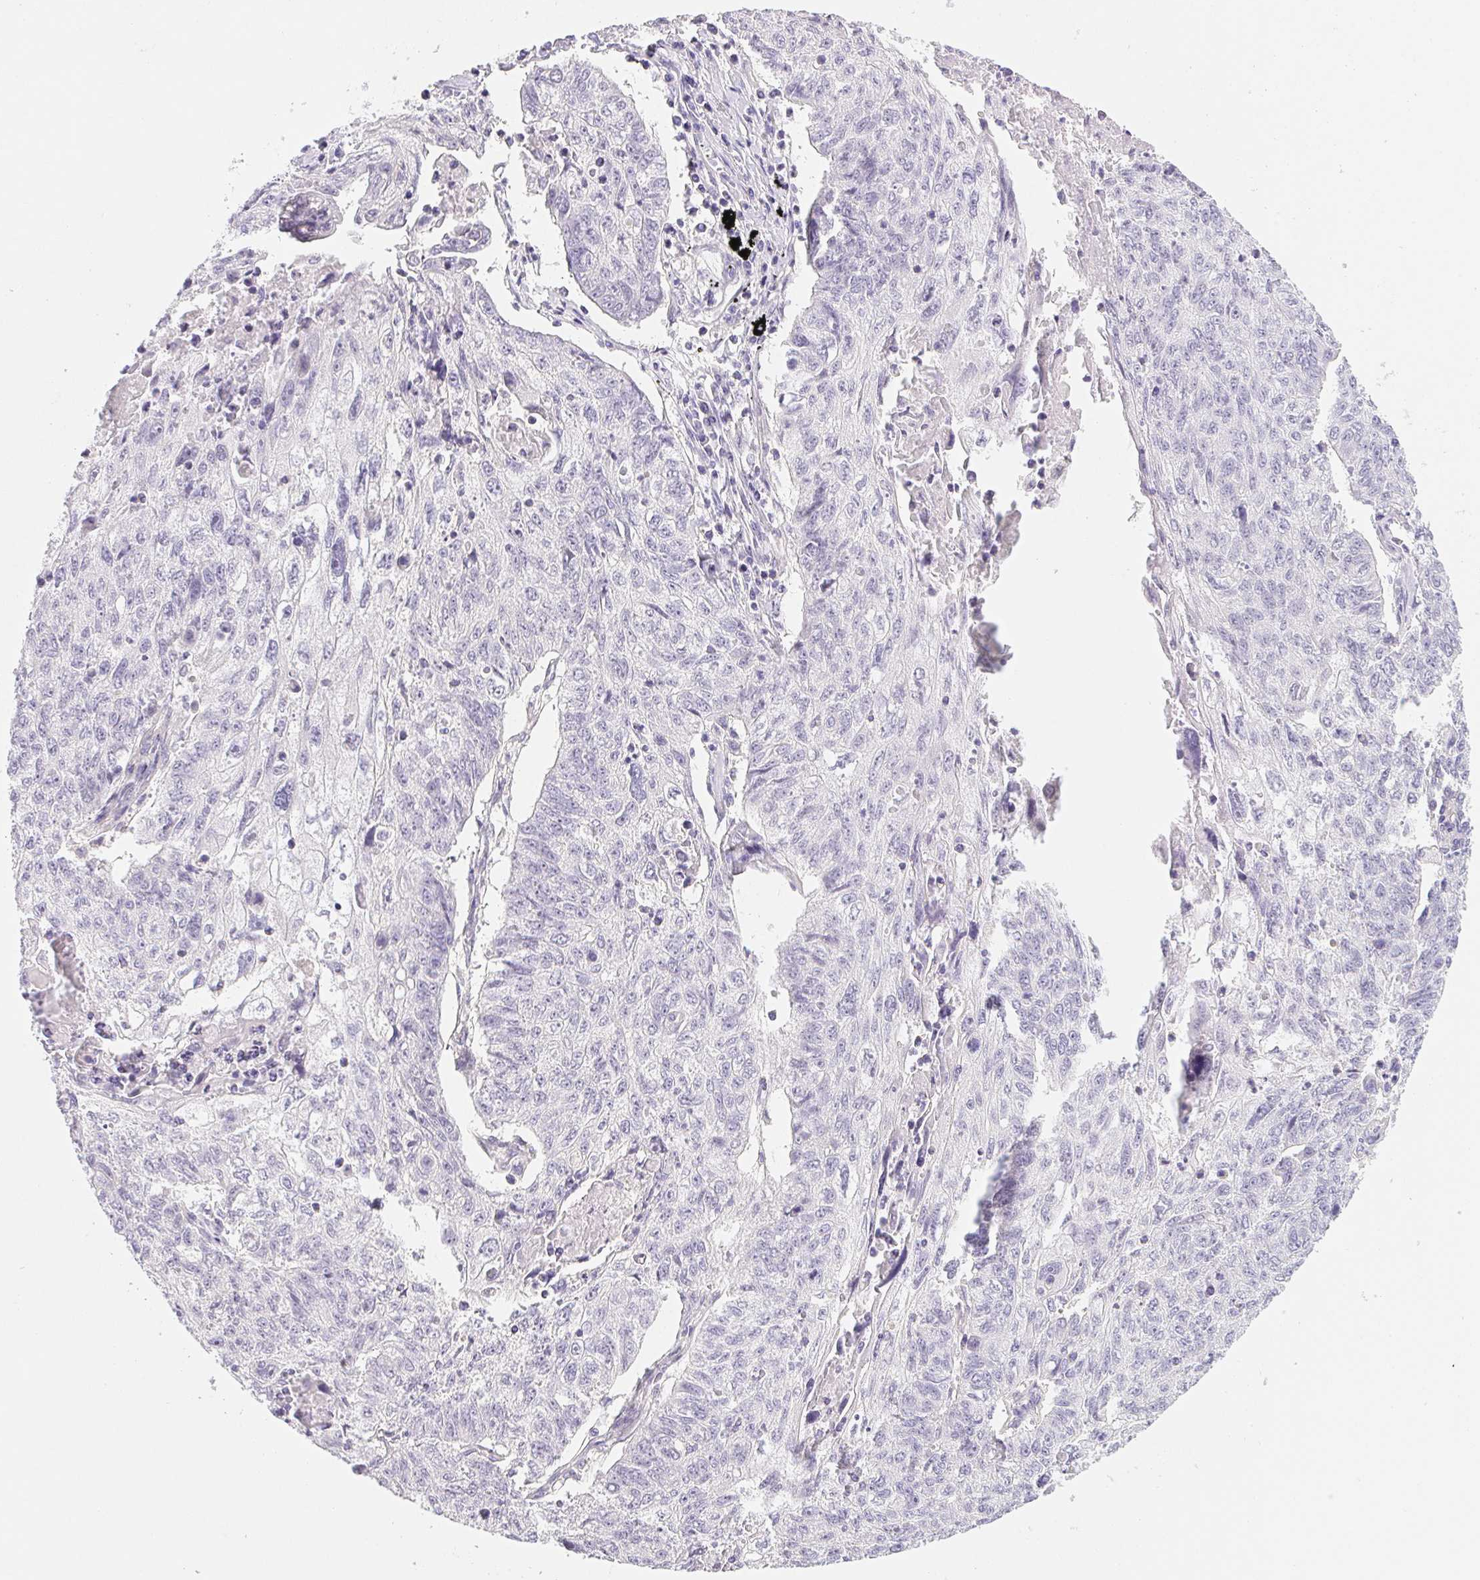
{"staining": {"intensity": "negative", "quantity": "none", "location": "none"}, "tissue": "lung cancer", "cell_type": "Tumor cells", "image_type": "cancer", "snomed": [{"axis": "morphology", "description": "Normal morphology"}, {"axis": "morphology", "description": "Aneuploidy"}, {"axis": "morphology", "description": "Squamous cell carcinoma, NOS"}, {"axis": "topography", "description": "Lymph node"}, {"axis": "topography", "description": "Lung"}], "caption": "This is an immunohistochemistry (IHC) image of human squamous cell carcinoma (lung). There is no expression in tumor cells.", "gene": "CTNND2", "patient": {"sex": "female", "age": 76}}